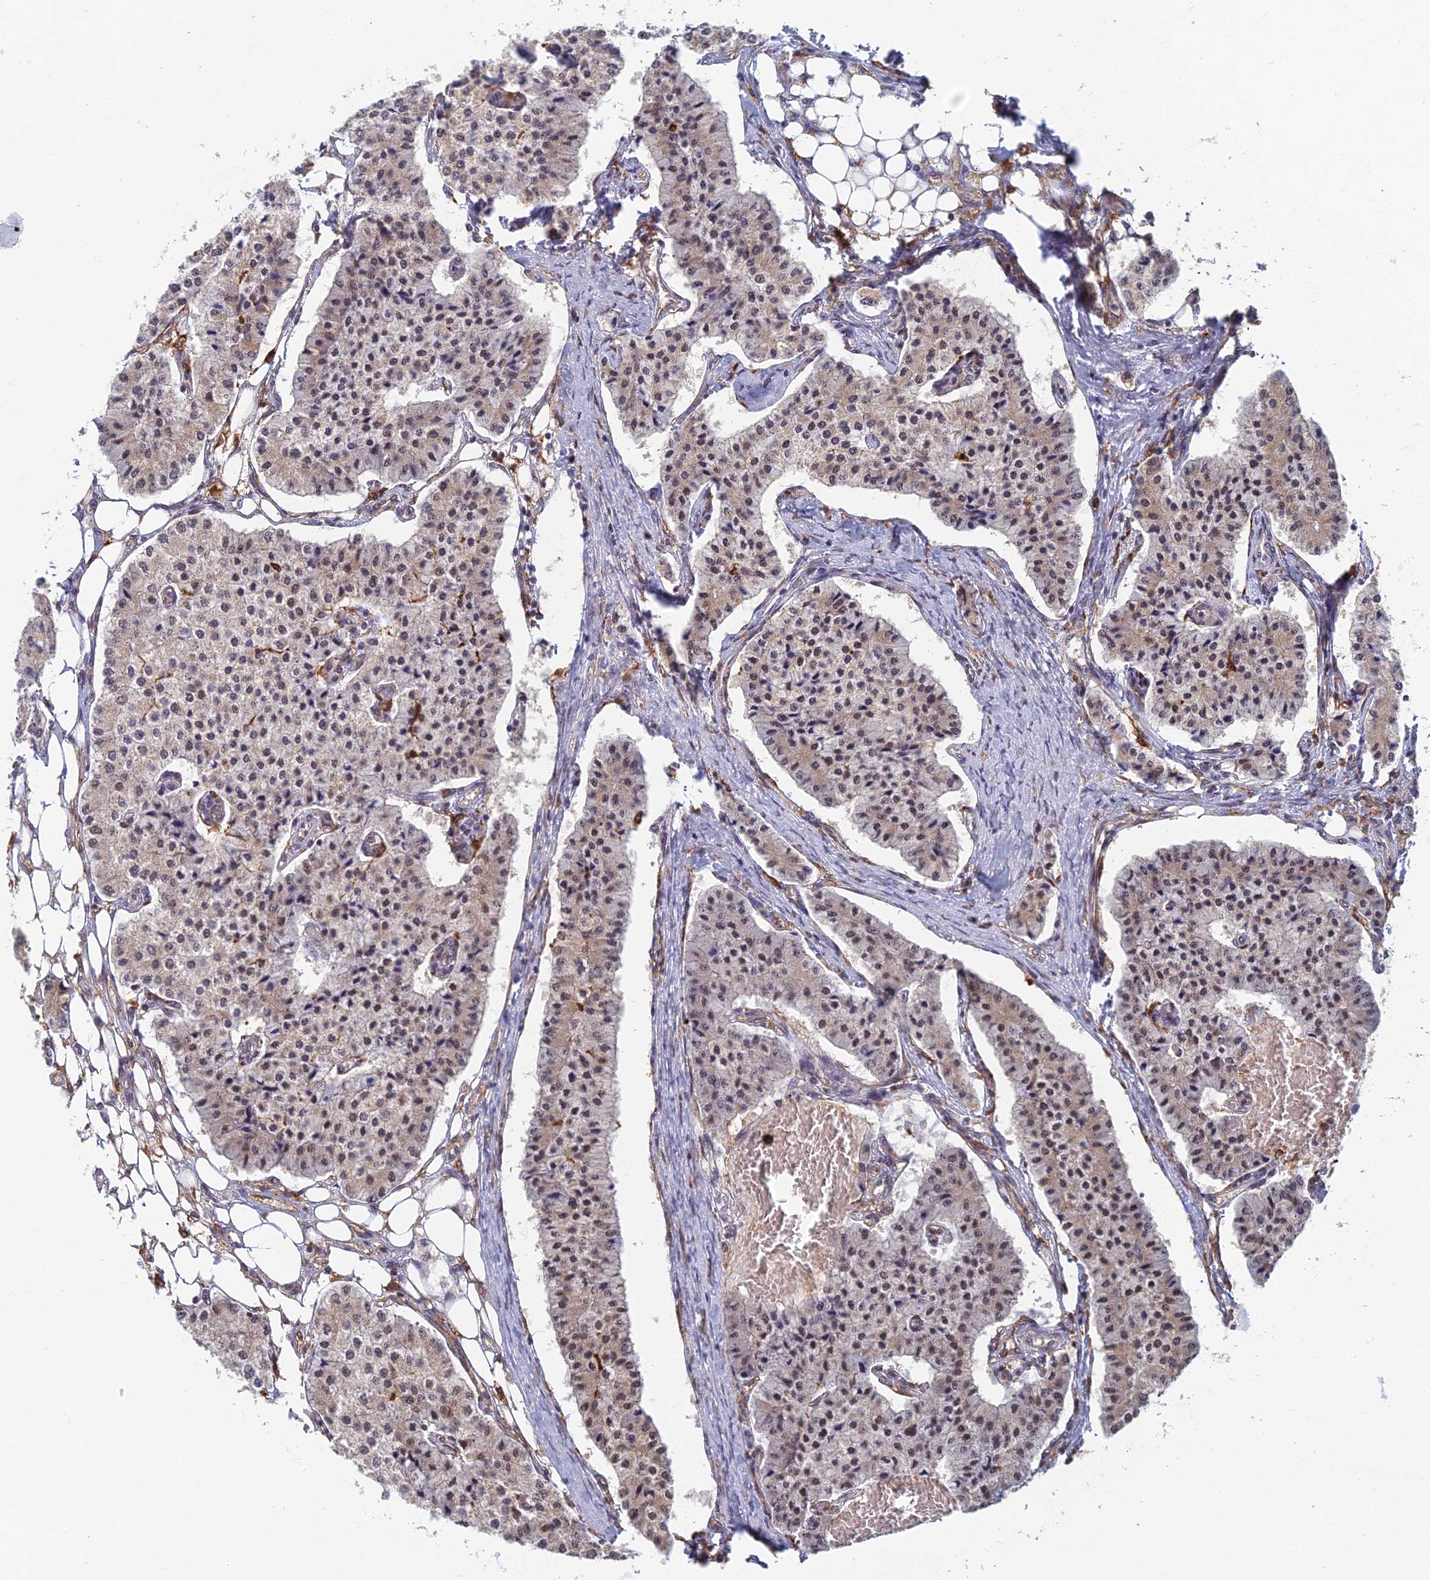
{"staining": {"intensity": "moderate", "quantity": "25%-75%", "location": "nuclear"}, "tissue": "carcinoid", "cell_type": "Tumor cells", "image_type": "cancer", "snomed": [{"axis": "morphology", "description": "Carcinoid, malignant, NOS"}, {"axis": "topography", "description": "Colon"}], "caption": "High-power microscopy captured an IHC micrograph of malignant carcinoid, revealing moderate nuclear staining in about 25%-75% of tumor cells.", "gene": "GPATCH1", "patient": {"sex": "female", "age": 52}}